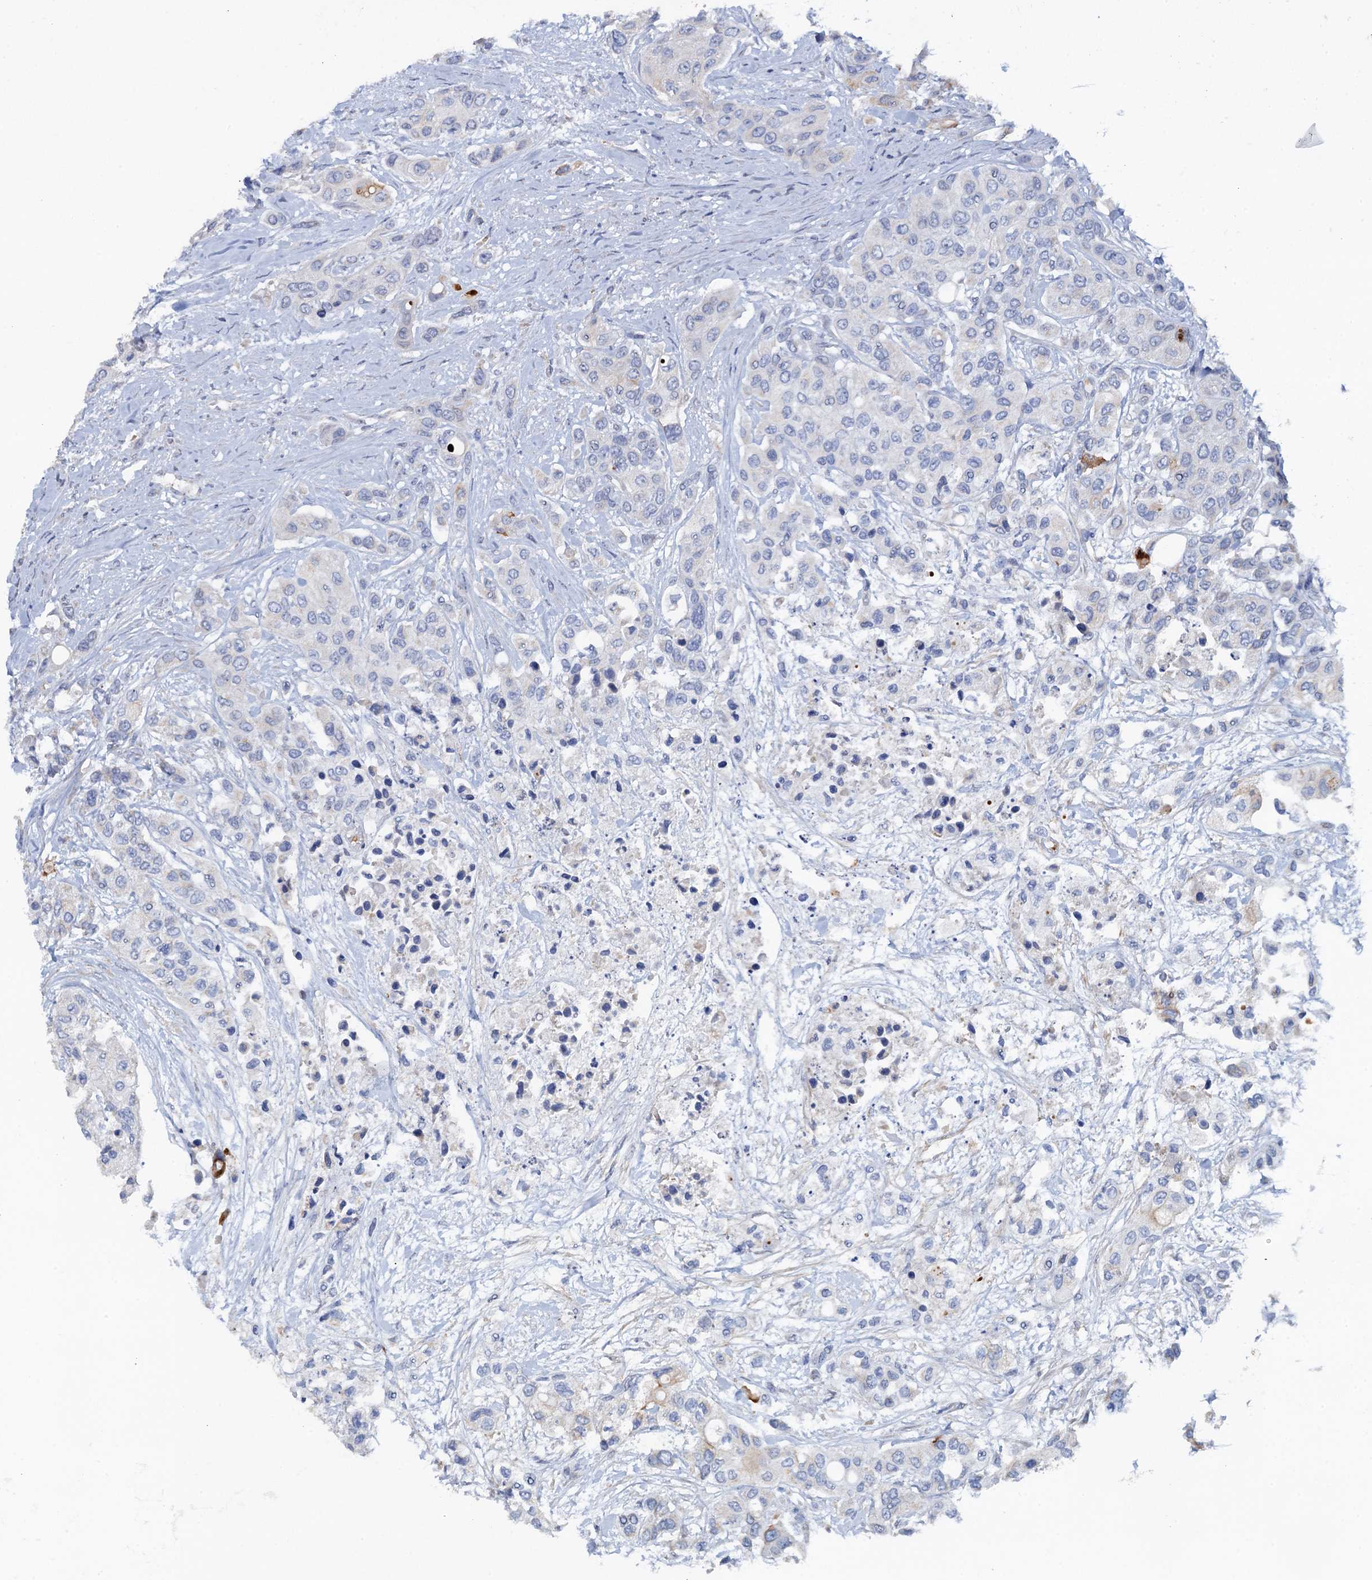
{"staining": {"intensity": "weak", "quantity": "<25%", "location": "cytoplasmic/membranous"}, "tissue": "urothelial cancer", "cell_type": "Tumor cells", "image_type": "cancer", "snomed": [{"axis": "morphology", "description": "Normal tissue, NOS"}, {"axis": "morphology", "description": "Urothelial carcinoma, High grade"}, {"axis": "topography", "description": "Vascular tissue"}, {"axis": "topography", "description": "Urinary bladder"}], "caption": "Immunohistochemical staining of human urothelial cancer reveals no significant expression in tumor cells.", "gene": "PLLP", "patient": {"sex": "female", "age": 56}}